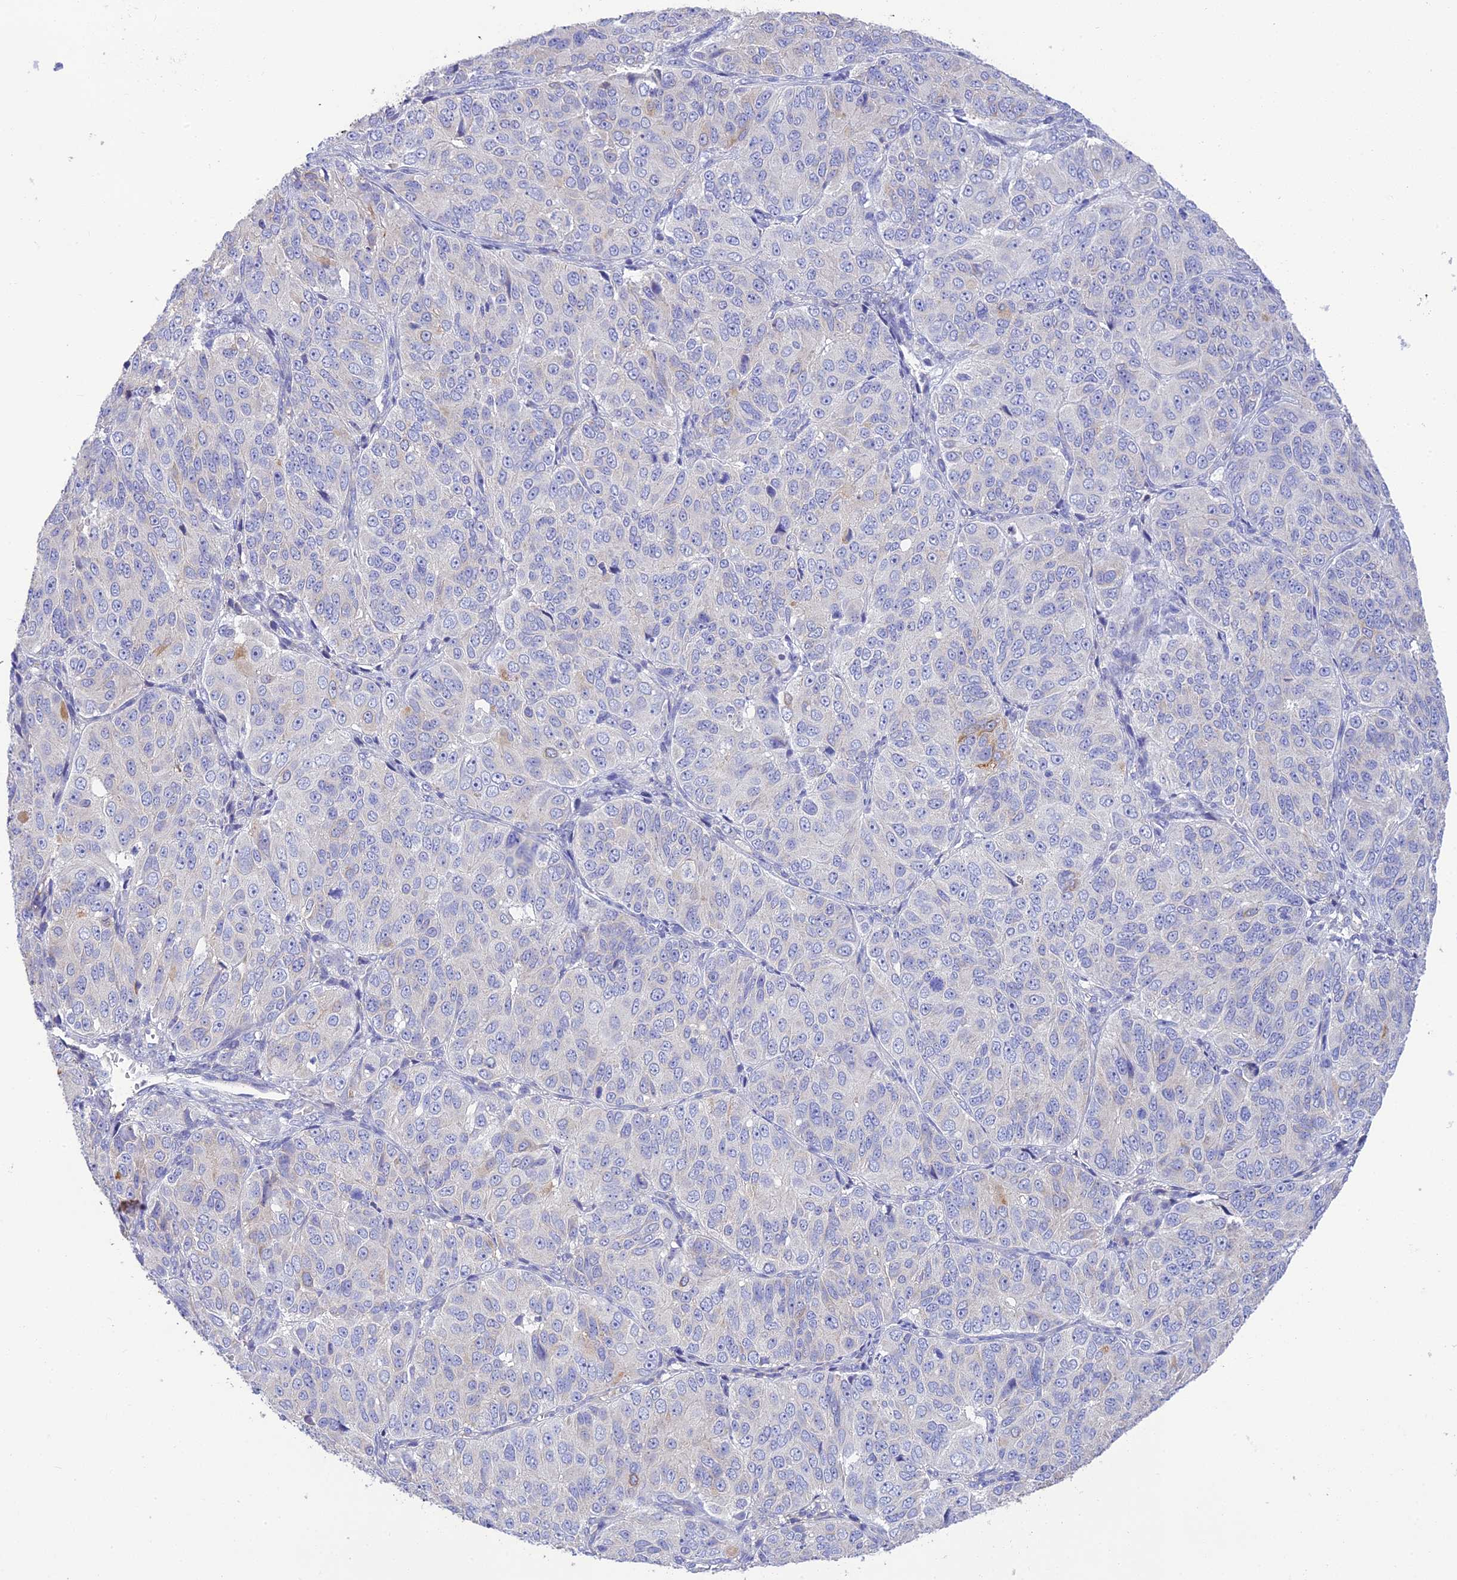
{"staining": {"intensity": "negative", "quantity": "none", "location": "none"}, "tissue": "ovarian cancer", "cell_type": "Tumor cells", "image_type": "cancer", "snomed": [{"axis": "morphology", "description": "Carcinoma, endometroid"}, {"axis": "topography", "description": "Ovary"}], "caption": "This is an immunohistochemistry photomicrograph of human endometroid carcinoma (ovarian). There is no expression in tumor cells.", "gene": "HSD17B2", "patient": {"sex": "female", "age": 51}}